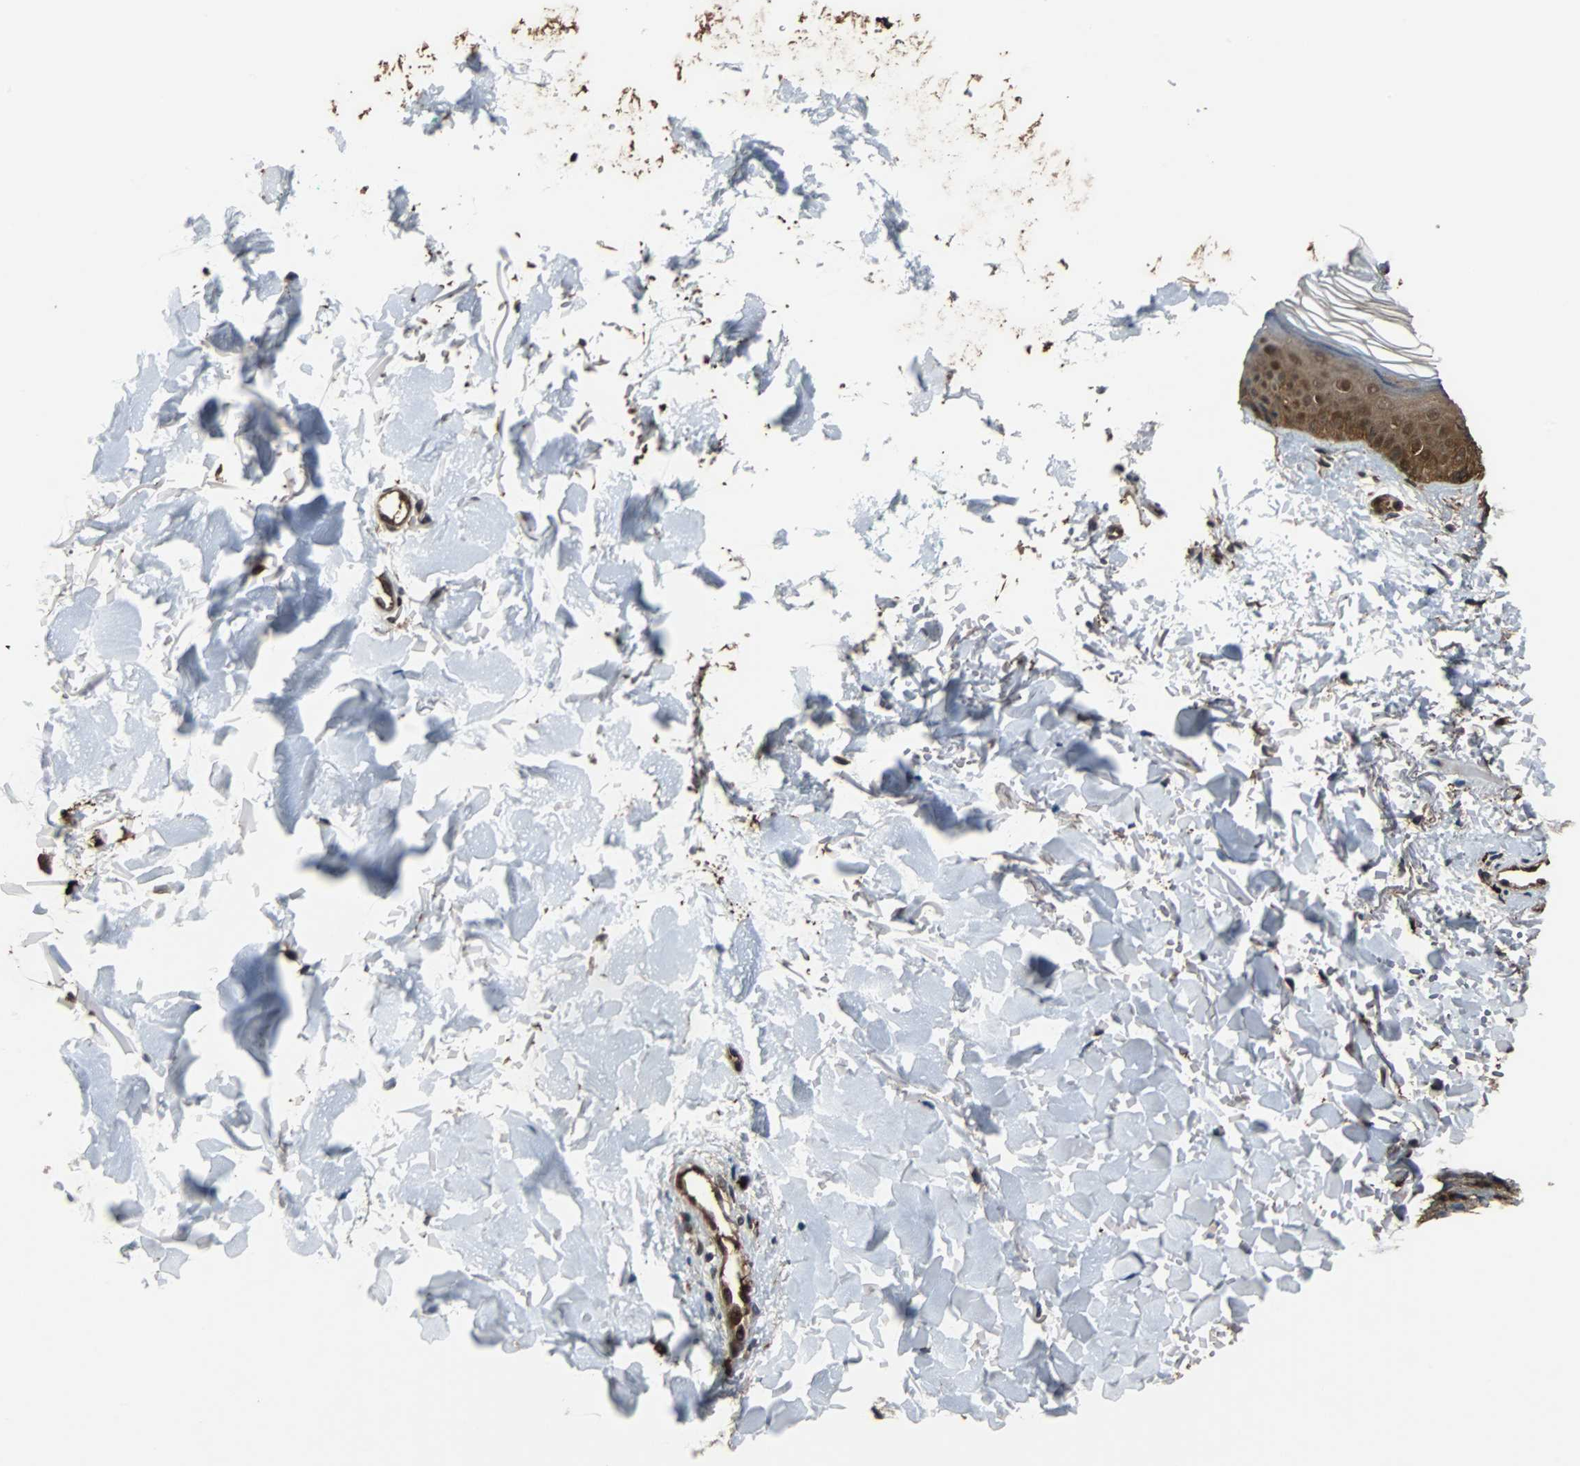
{"staining": {"intensity": "moderate", "quantity": ">75%", "location": "cytoplasmic/membranous"}, "tissue": "skin", "cell_type": "Fibroblasts", "image_type": "normal", "snomed": [{"axis": "morphology", "description": "Normal tissue, NOS"}, {"axis": "topography", "description": "Skin"}], "caption": "Immunohistochemistry (IHC) (DAB (3,3'-diaminobenzidine)) staining of benign skin demonstrates moderate cytoplasmic/membranous protein positivity in approximately >75% of fibroblasts.", "gene": "NDRG1", "patient": {"sex": "male", "age": 71}}